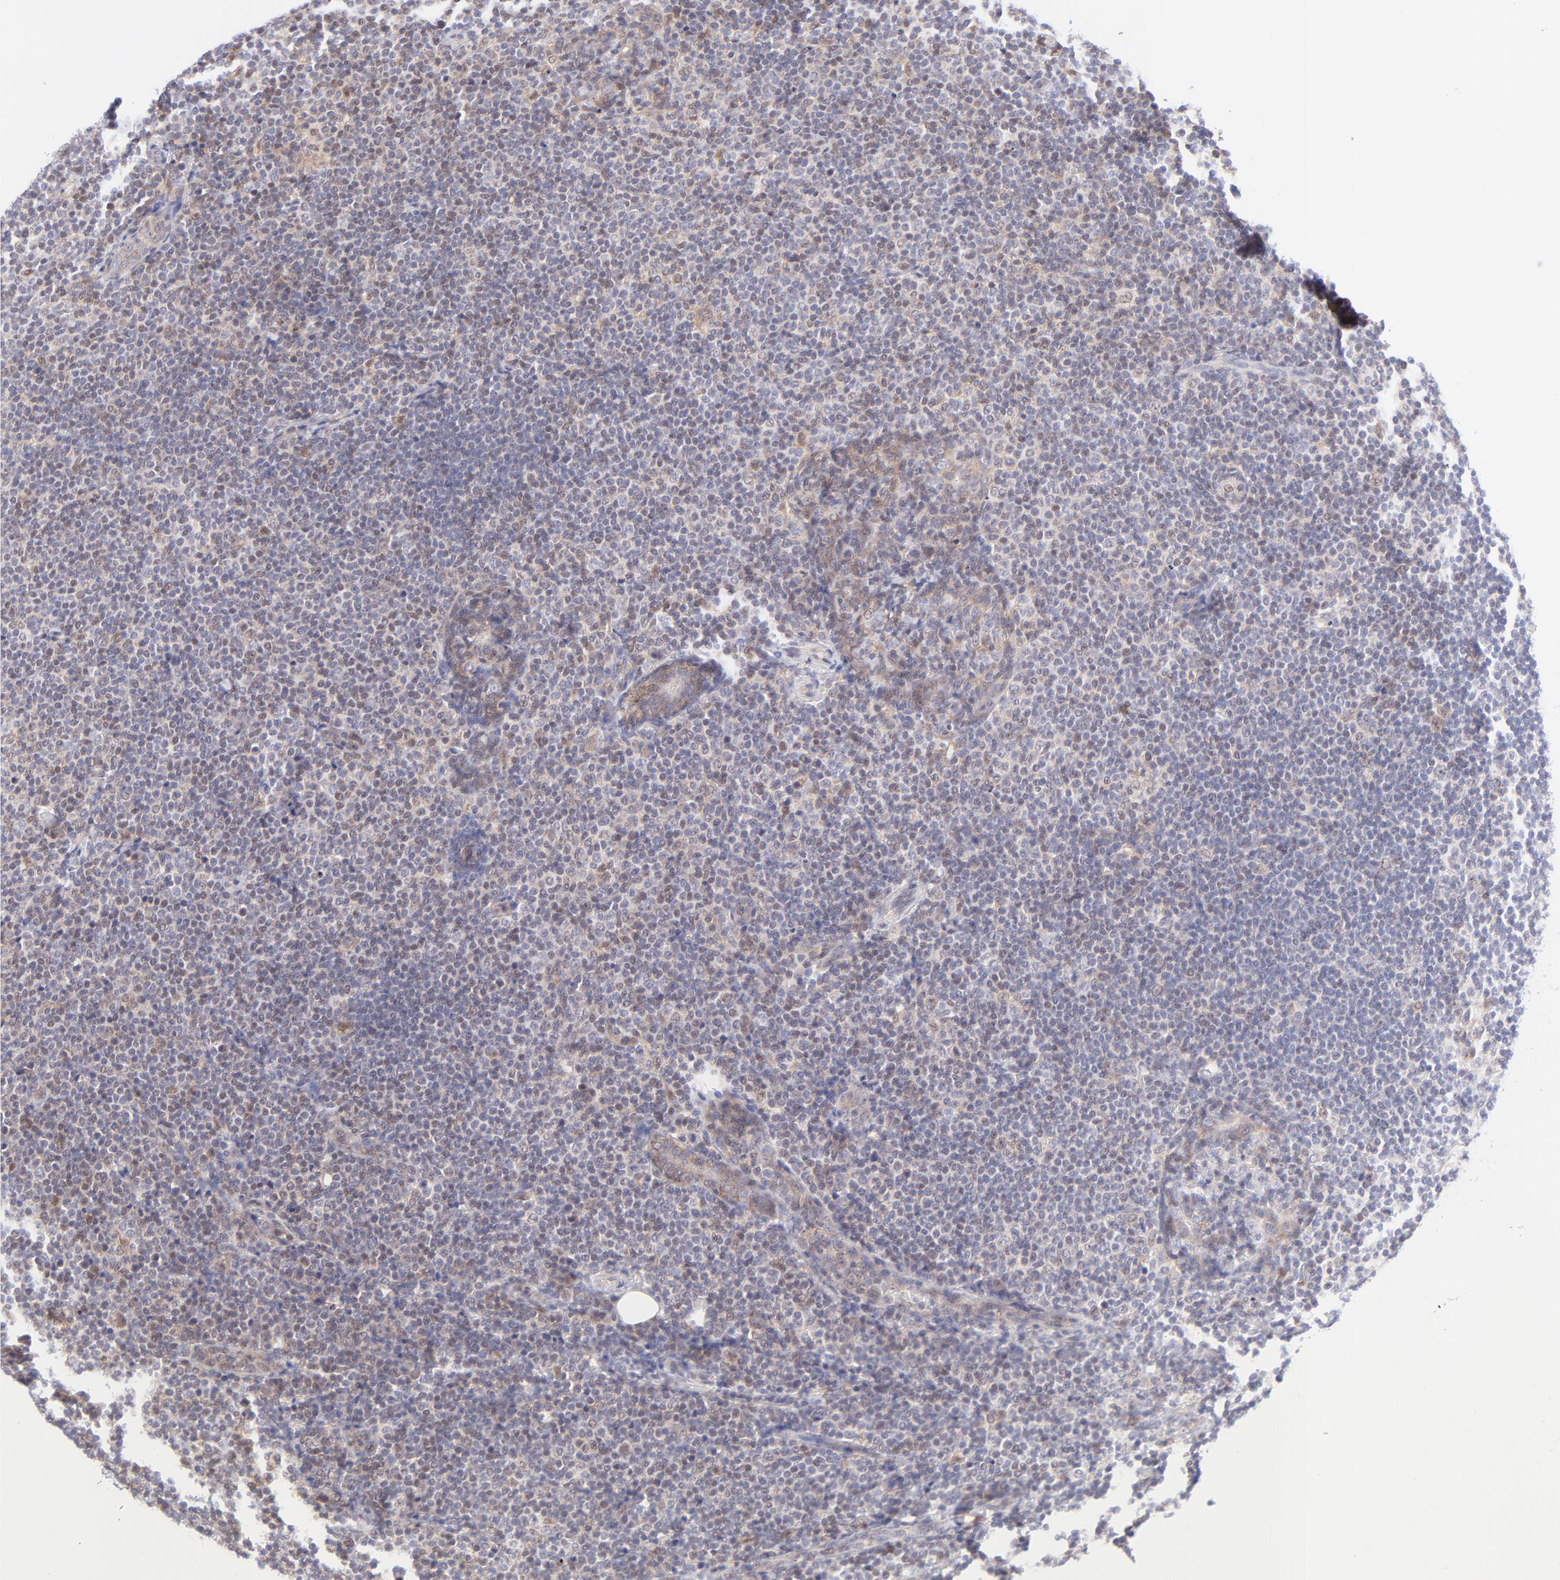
{"staining": {"intensity": "weak", "quantity": "<25%", "location": "nuclear"}, "tissue": "lymph node", "cell_type": "Germinal center cells", "image_type": "normal", "snomed": [{"axis": "morphology", "description": "Normal tissue, NOS"}, {"axis": "morphology", "description": "Uncertain malignant potential"}, {"axis": "topography", "description": "Lymph node"}, {"axis": "topography", "description": "Salivary gland, NOS"}], "caption": "Protein analysis of unremarkable lymph node exhibits no significant expression in germinal center cells. Nuclei are stained in blue.", "gene": "PBDC1", "patient": {"sex": "female", "age": 51}}